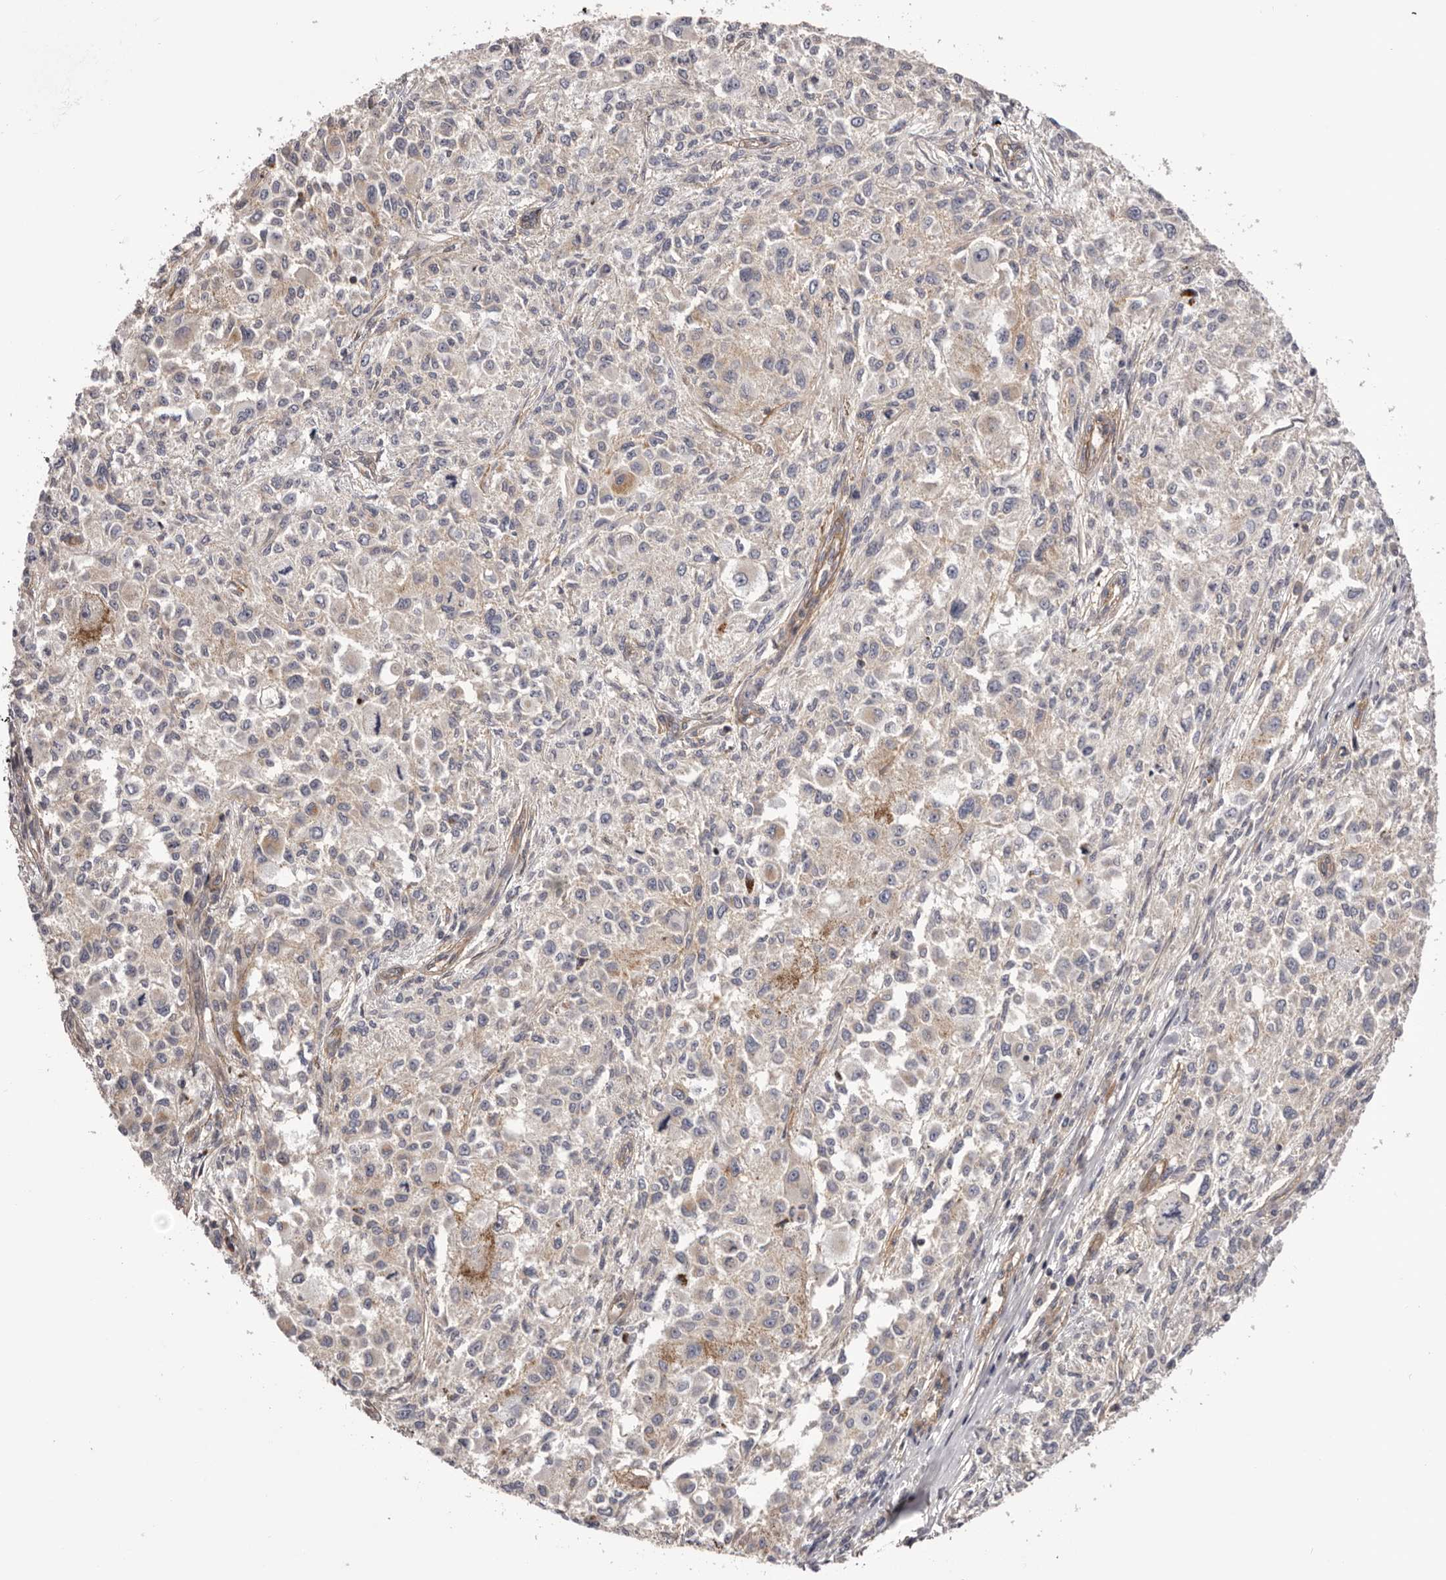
{"staining": {"intensity": "negative", "quantity": "none", "location": "none"}, "tissue": "melanoma", "cell_type": "Tumor cells", "image_type": "cancer", "snomed": [{"axis": "morphology", "description": "Necrosis, NOS"}, {"axis": "morphology", "description": "Malignant melanoma, NOS"}, {"axis": "topography", "description": "Skin"}], "caption": "High magnification brightfield microscopy of malignant melanoma stained with DAB (brown) and counterstained with hematoxylin (blue): tumor cells show no significant expression.", "gene": "DMRT2", "patient": {"sex": "female", "age": 87}}